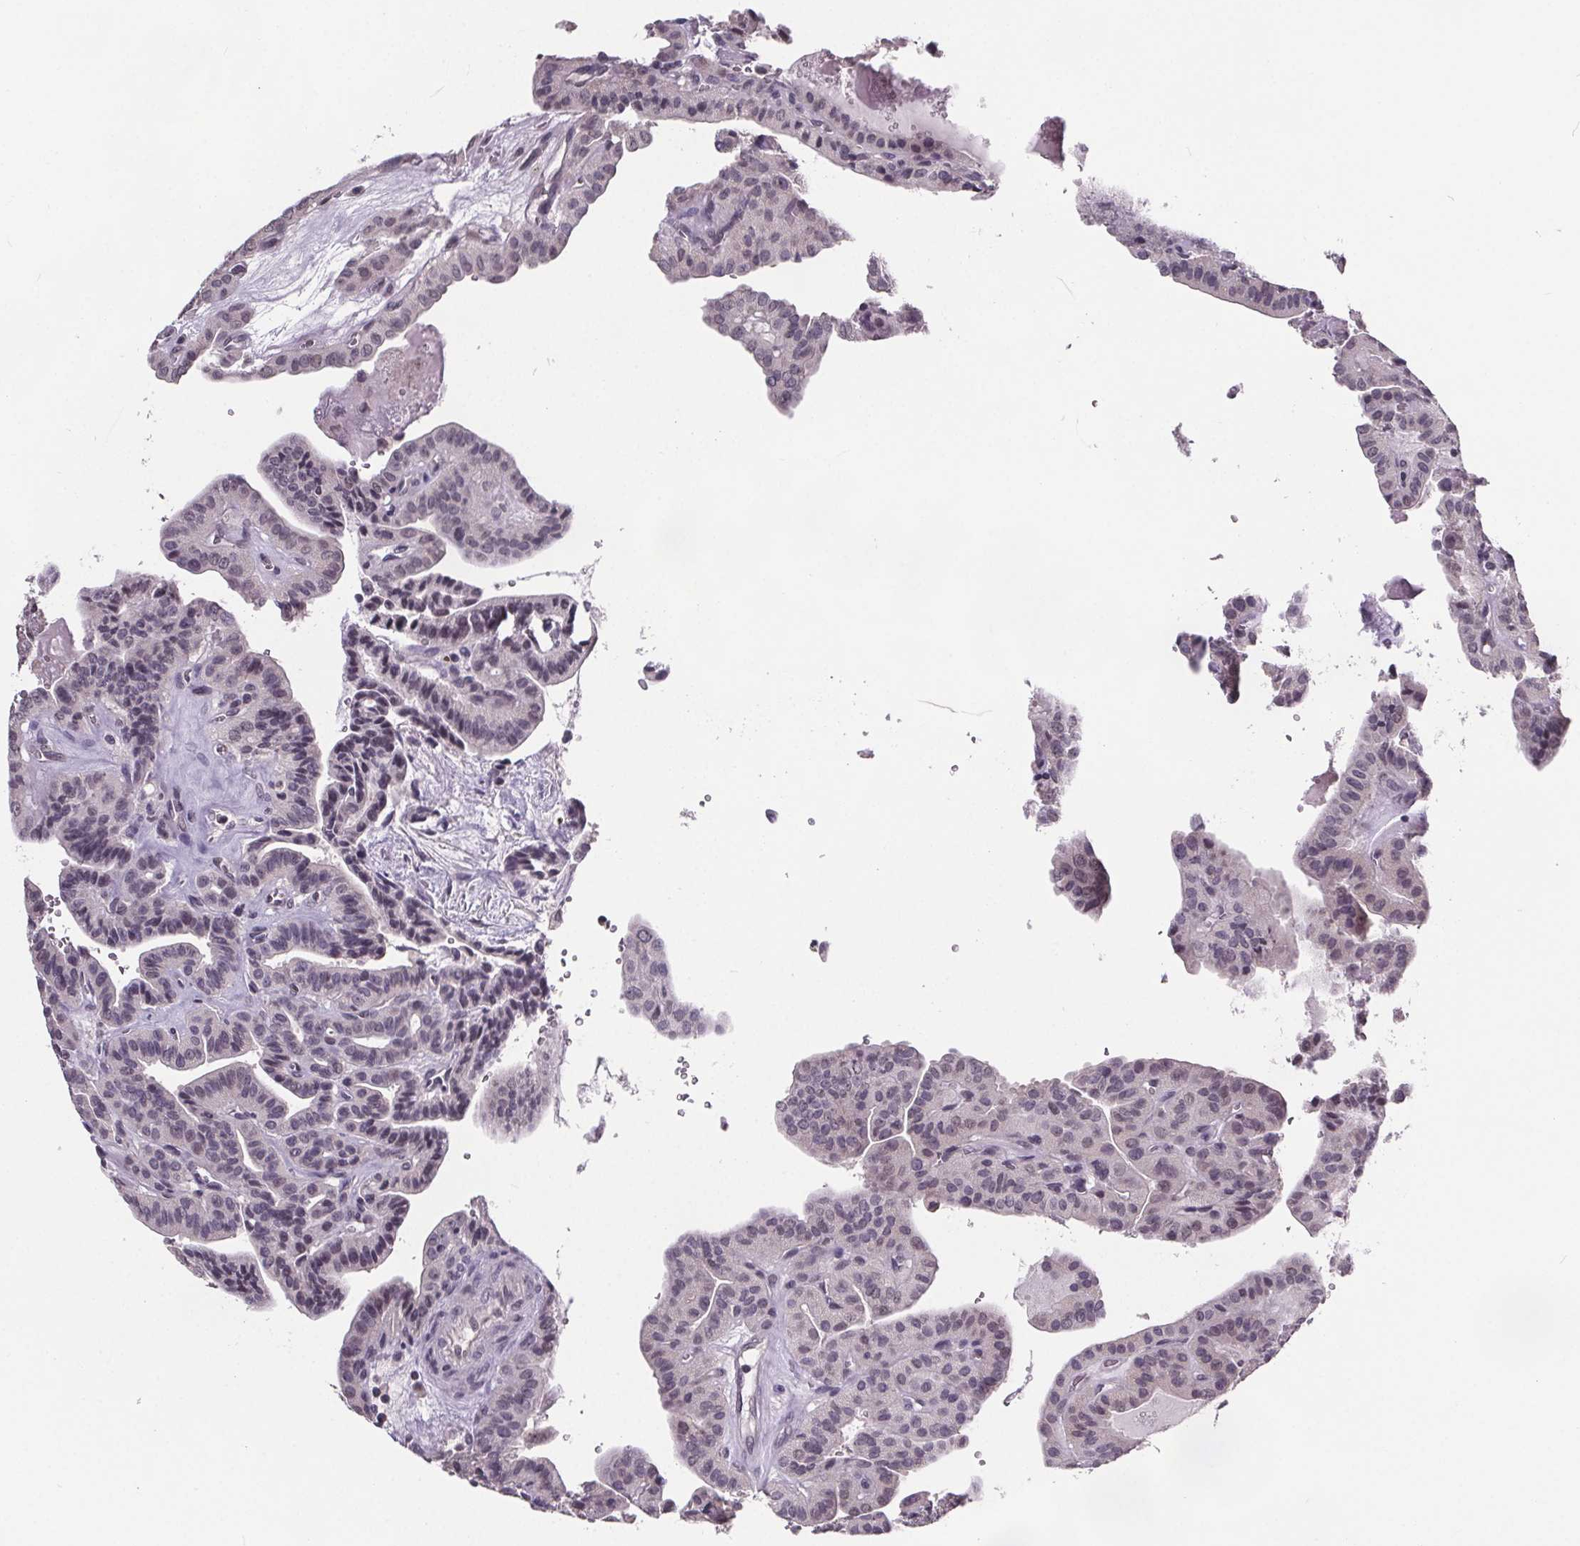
{"staining": {"intensity": "negative", "quantity": "none", "location": "none"}, "tissue": "thyroid cancer", "cell_type": "Tumor cells", "image_type": "cancer", "snomed": [{"axis": "morphology", "description": "Papillary adenocarcinoma, NOS"}, {"axis": "topography", "description": "Thyroid gland"}], "caption": "Immunohistochemical staining of thyroid cancer shows no significant positivity in tumor cells.", "gene": "NKX6-1", "patient": {"sex": "male", "age": 52}}